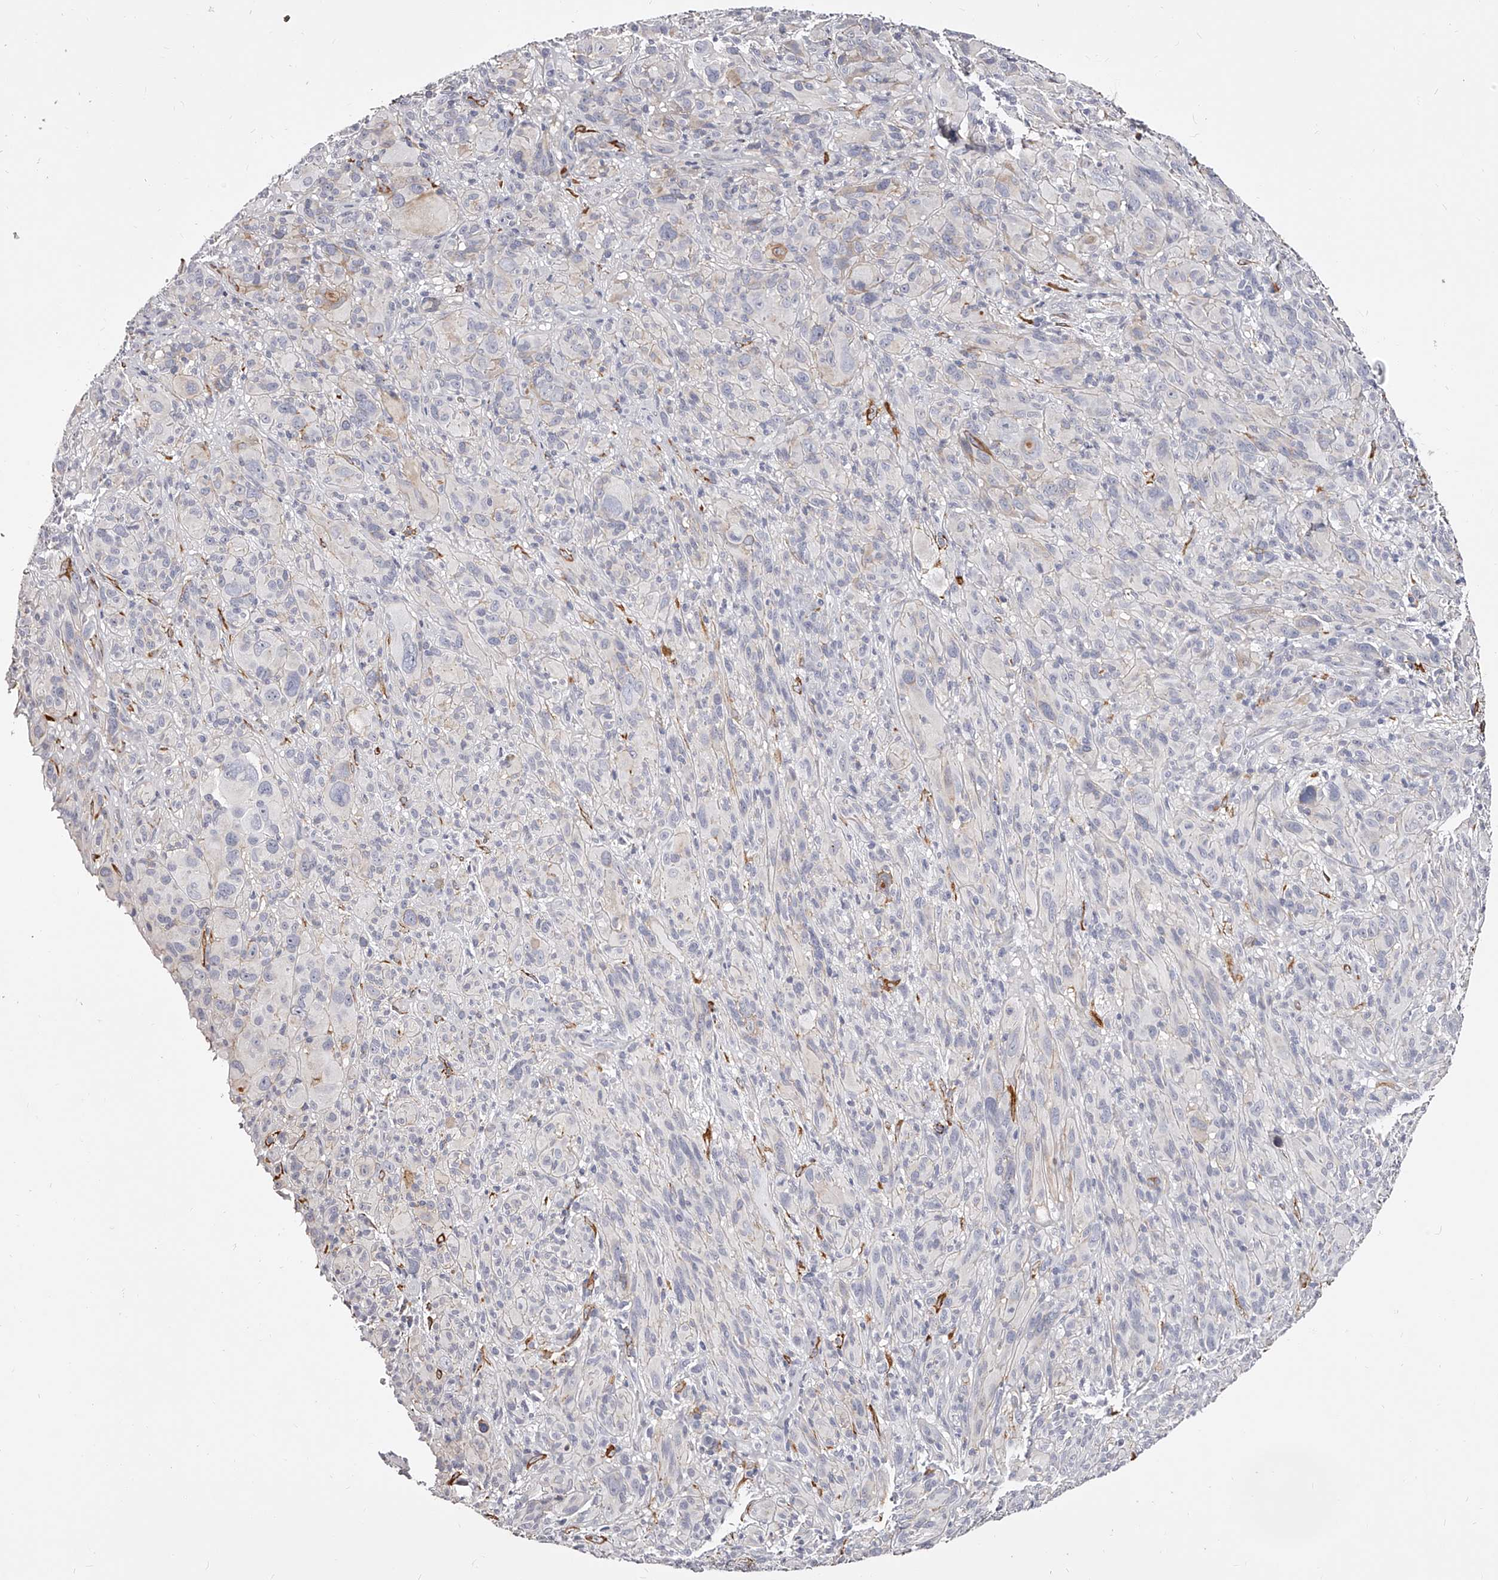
{"staining": {"intensity": "negative", "quantity": "none", "location": "none"}, "tissue": "melanoma", "cell_type": "Tumor cells", "image_type": "cancer", "snomed": [{"axis": "morphology", "description": "Malignant melanoma, NOS"}, {"axis": "topography", "description": "Skin of head"}], "caption": "A micrograph of malignant melanoma stained for a protein shows no brown staining in tumor cells. (DAB (3,3'-diaminobenzidine) IHC, high magnification).", "gene": "CD82", "patient": {"sex": "male", "age": 96}}